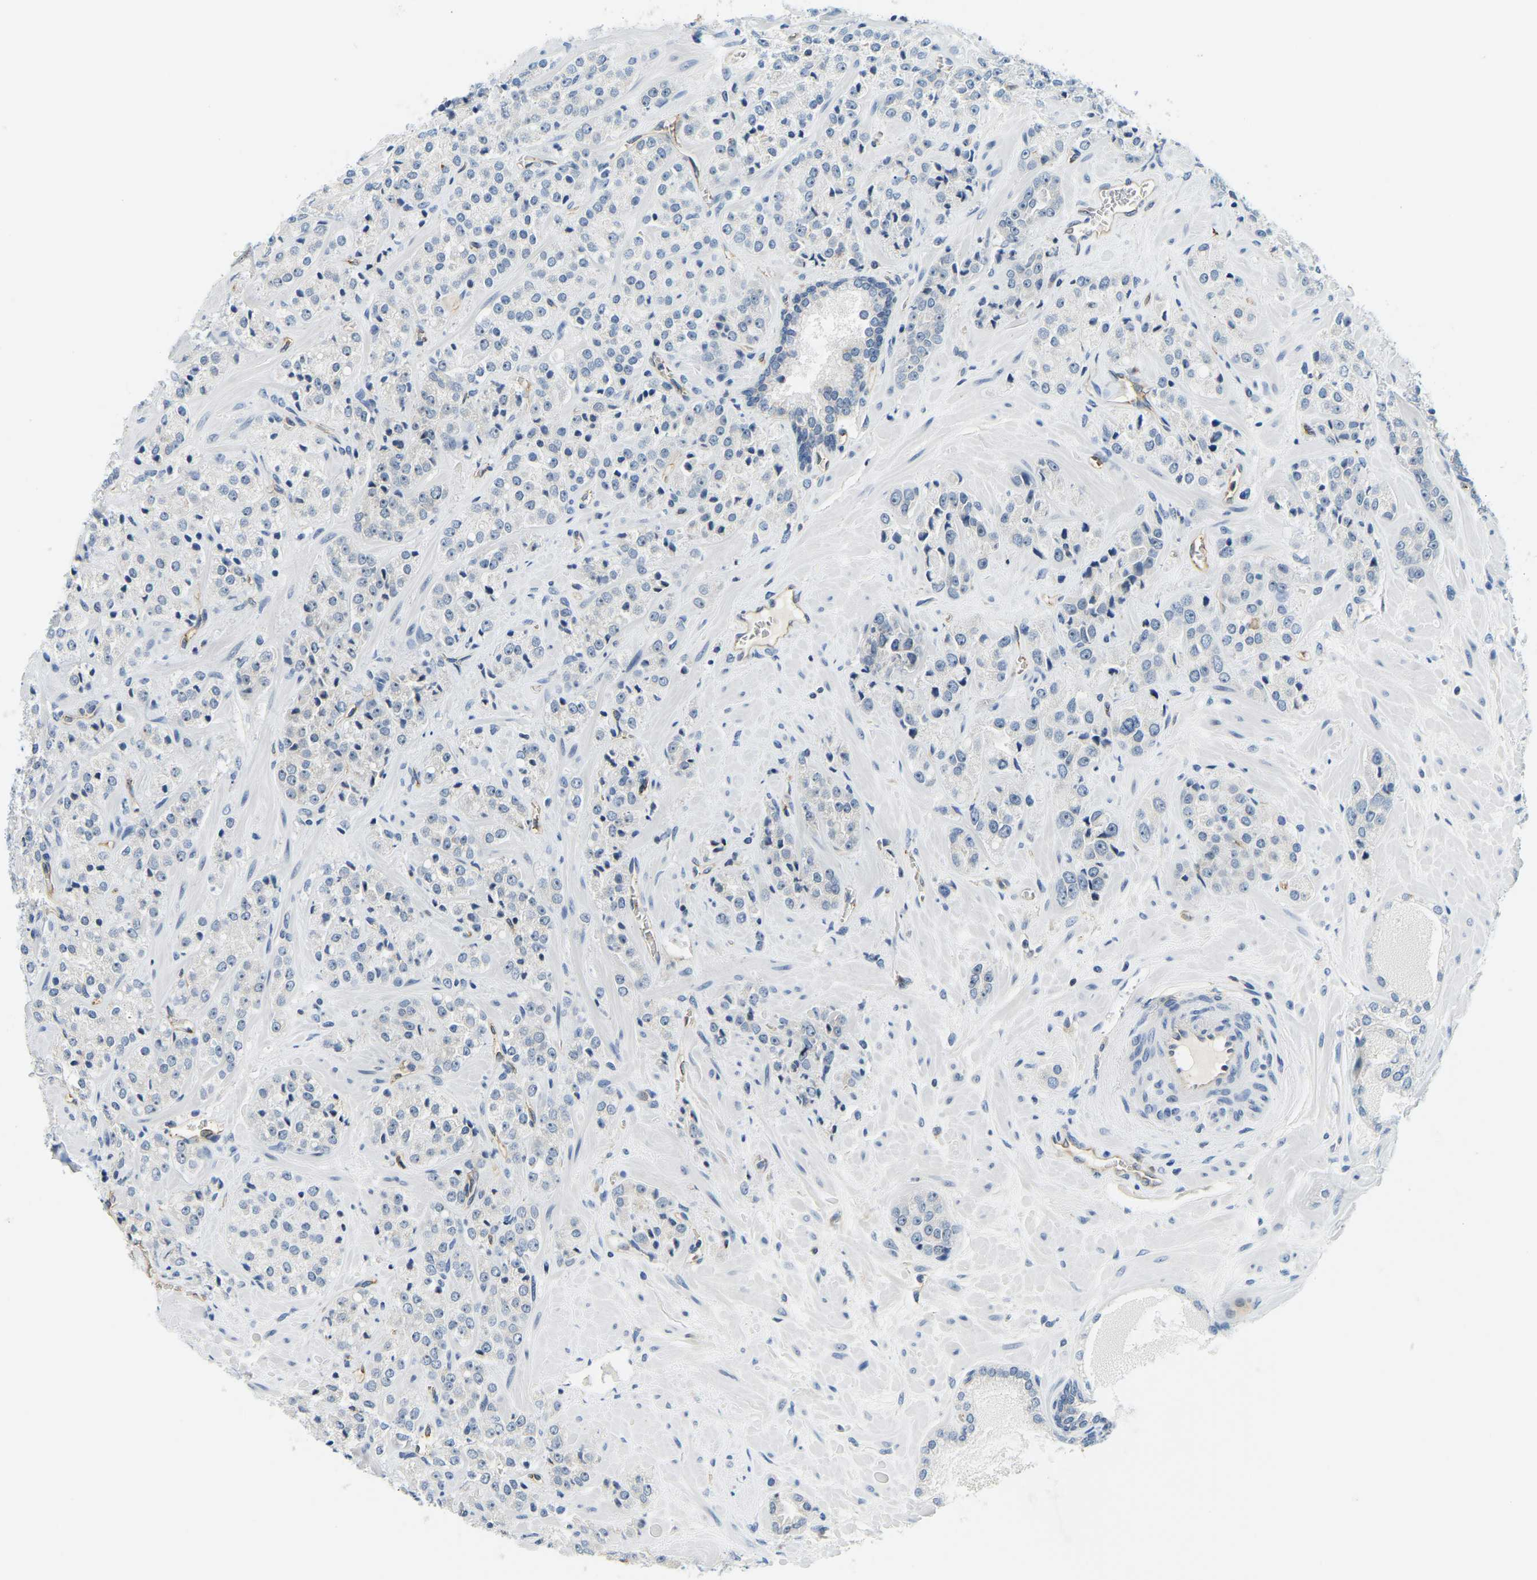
{"staining": {"intensity": "negative", "quantity": "none", "location": "none"}, "tissue": "prostate cancer", "cell_type": "Tumor cells", "image_type": "cancer", "snomed": [{"axis": "morphology", "description": "Adenocarcinoma, High grade"}, {"axis": "topography", "description": "Prostate"}], "caption": "Immunohistochemistry of human prostate cancer shows no positivity in tumor cells.", "gene": "RRP1", "patient": {"sex": "male", "age": 64}}